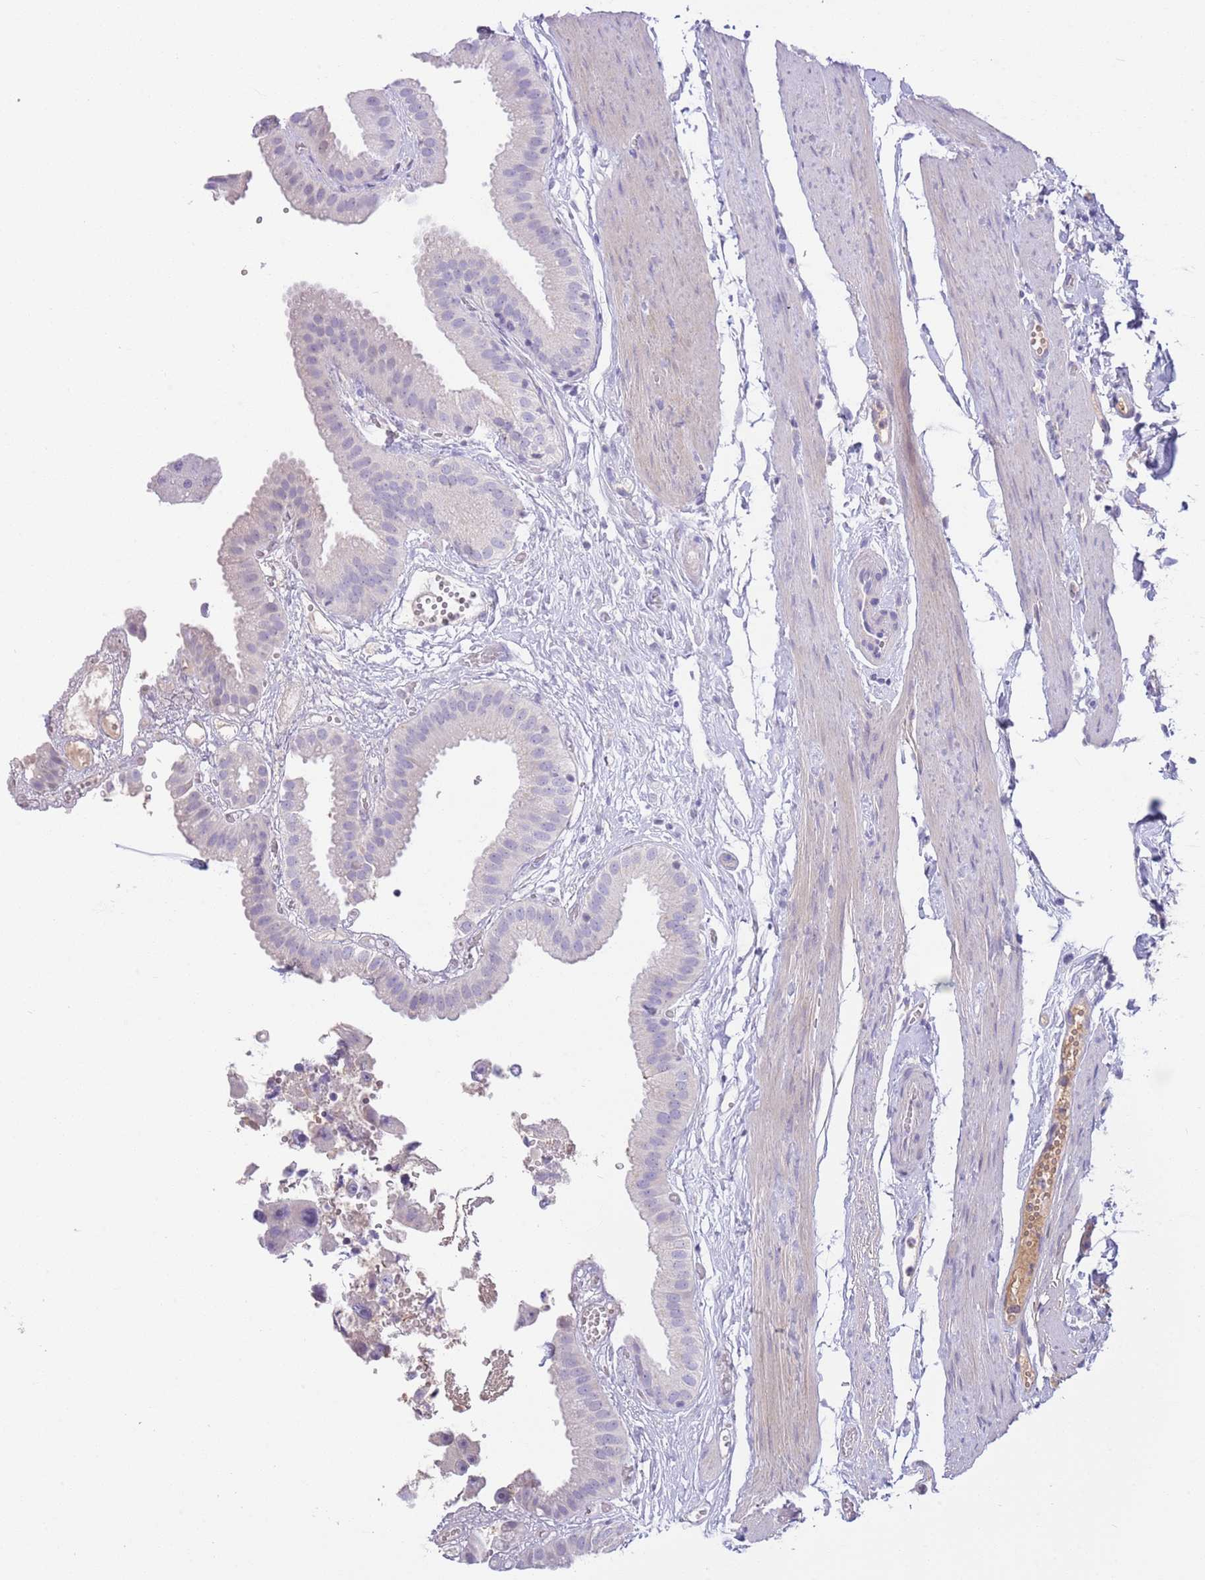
{"staining": {"intensity": "negative", "quantity": "none", "location": "none"}, "tissue": "gallbladder", "cell_type": "Glandular cells", "image_type": "normal", "snomed": [{"axis": "morphology", "description": "Normal tissue, NOS"}, {"axis": "topography", "description": "Gallbladder"}], "caption": "DAB immunohistochemical staining of normal gallbladder shows no significant expression in glandular cells.", "gene": "IGFL4", "patient": {"sex": "female", "age": 61}}